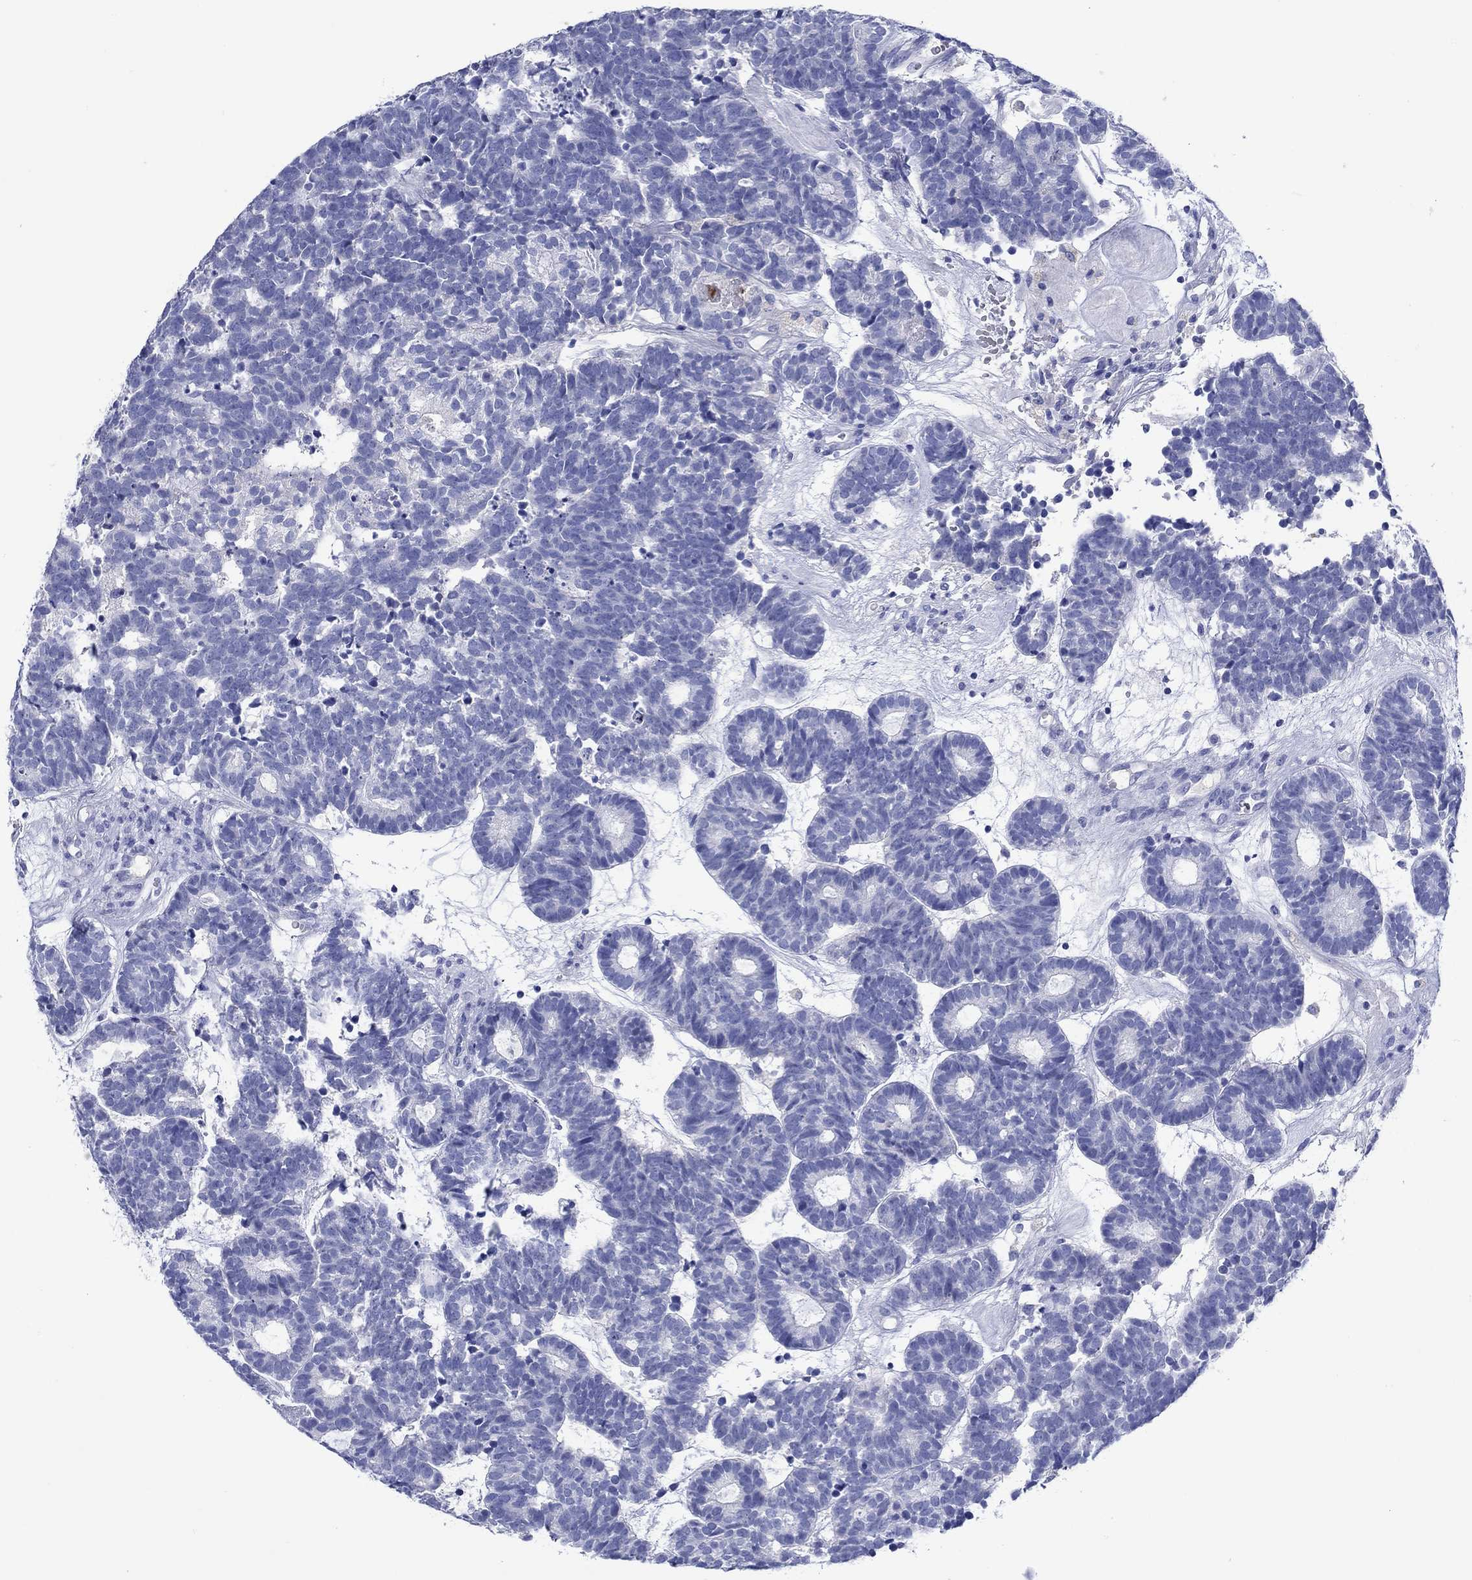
{"staining": {"intensity": "negative", "quantity": "none", "location": "none"}, "tissue": "head and neck cancer", "cell_type": "Tumor cells", "image_type": "cancer", "snomed": [{"axis": "morphology", "description": "Adenocarcinoma, NOS"}, {"axis": "topography", "description": "Head-Neck"}], "caption": "The histopathology image displays no staining of tumor cells in head and neck cancer.", "gene": "EPX", "patient": {"sex": "female", "age": 81}}